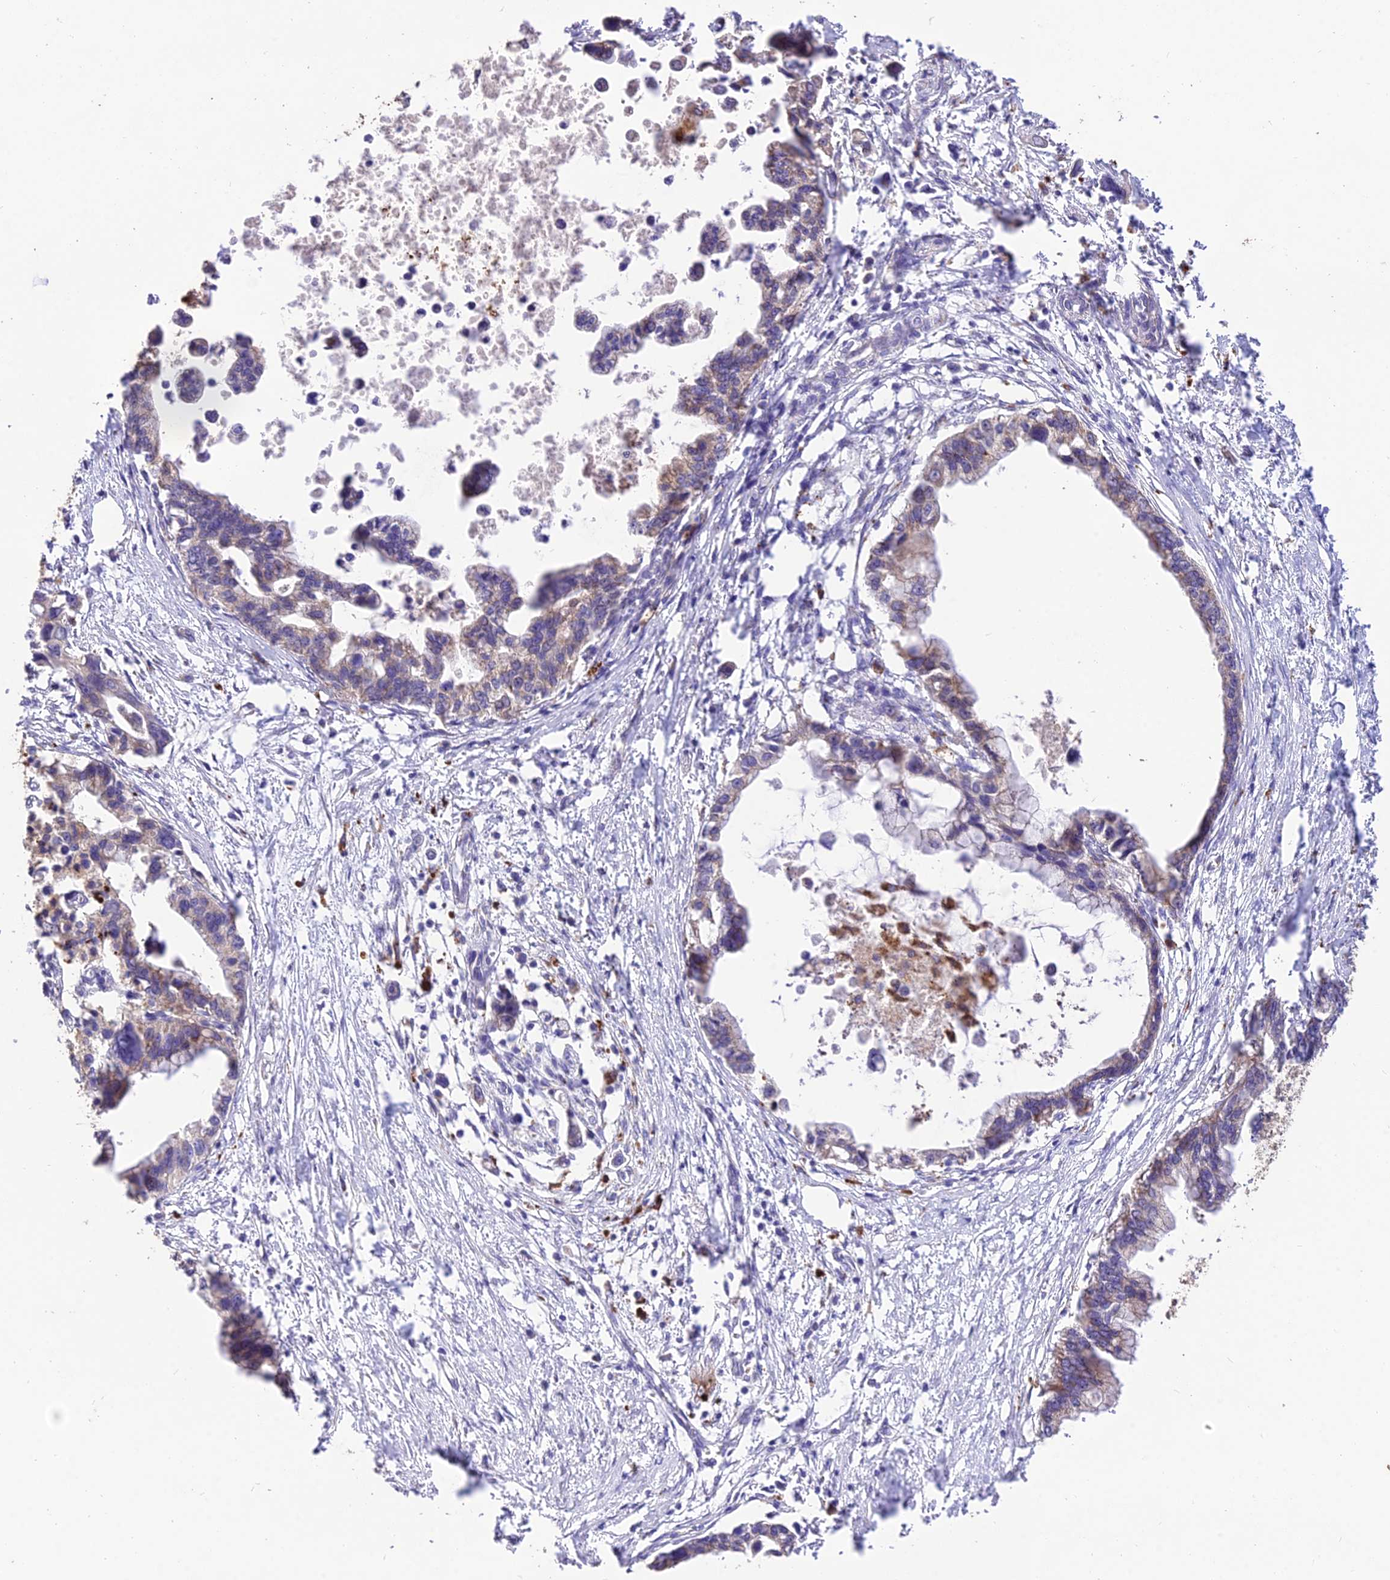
{"staining": {"intensity": "weak", "quantity": "25%-75%", "location": "cytoplasmic/membranous"}, "tissue": "pancreatic cancer", "cell_type": "Tumor cells", "image_type": "cancer", "snomed": [{"axis": "morphology", "description": "Adenocarcinoma, NOS"}, {"axis": "topography", "description": "Pancreas"}], "caption": "High-power microscopy captured an IHC micrograph of pancreatic cancer (adenocarcinoma), revealing weak cytoplasmic/membranous expression in approximately 25%-75% of tumor cells.", "gene": "SDHD", "patient": {"sex": "female", "age": 83}}